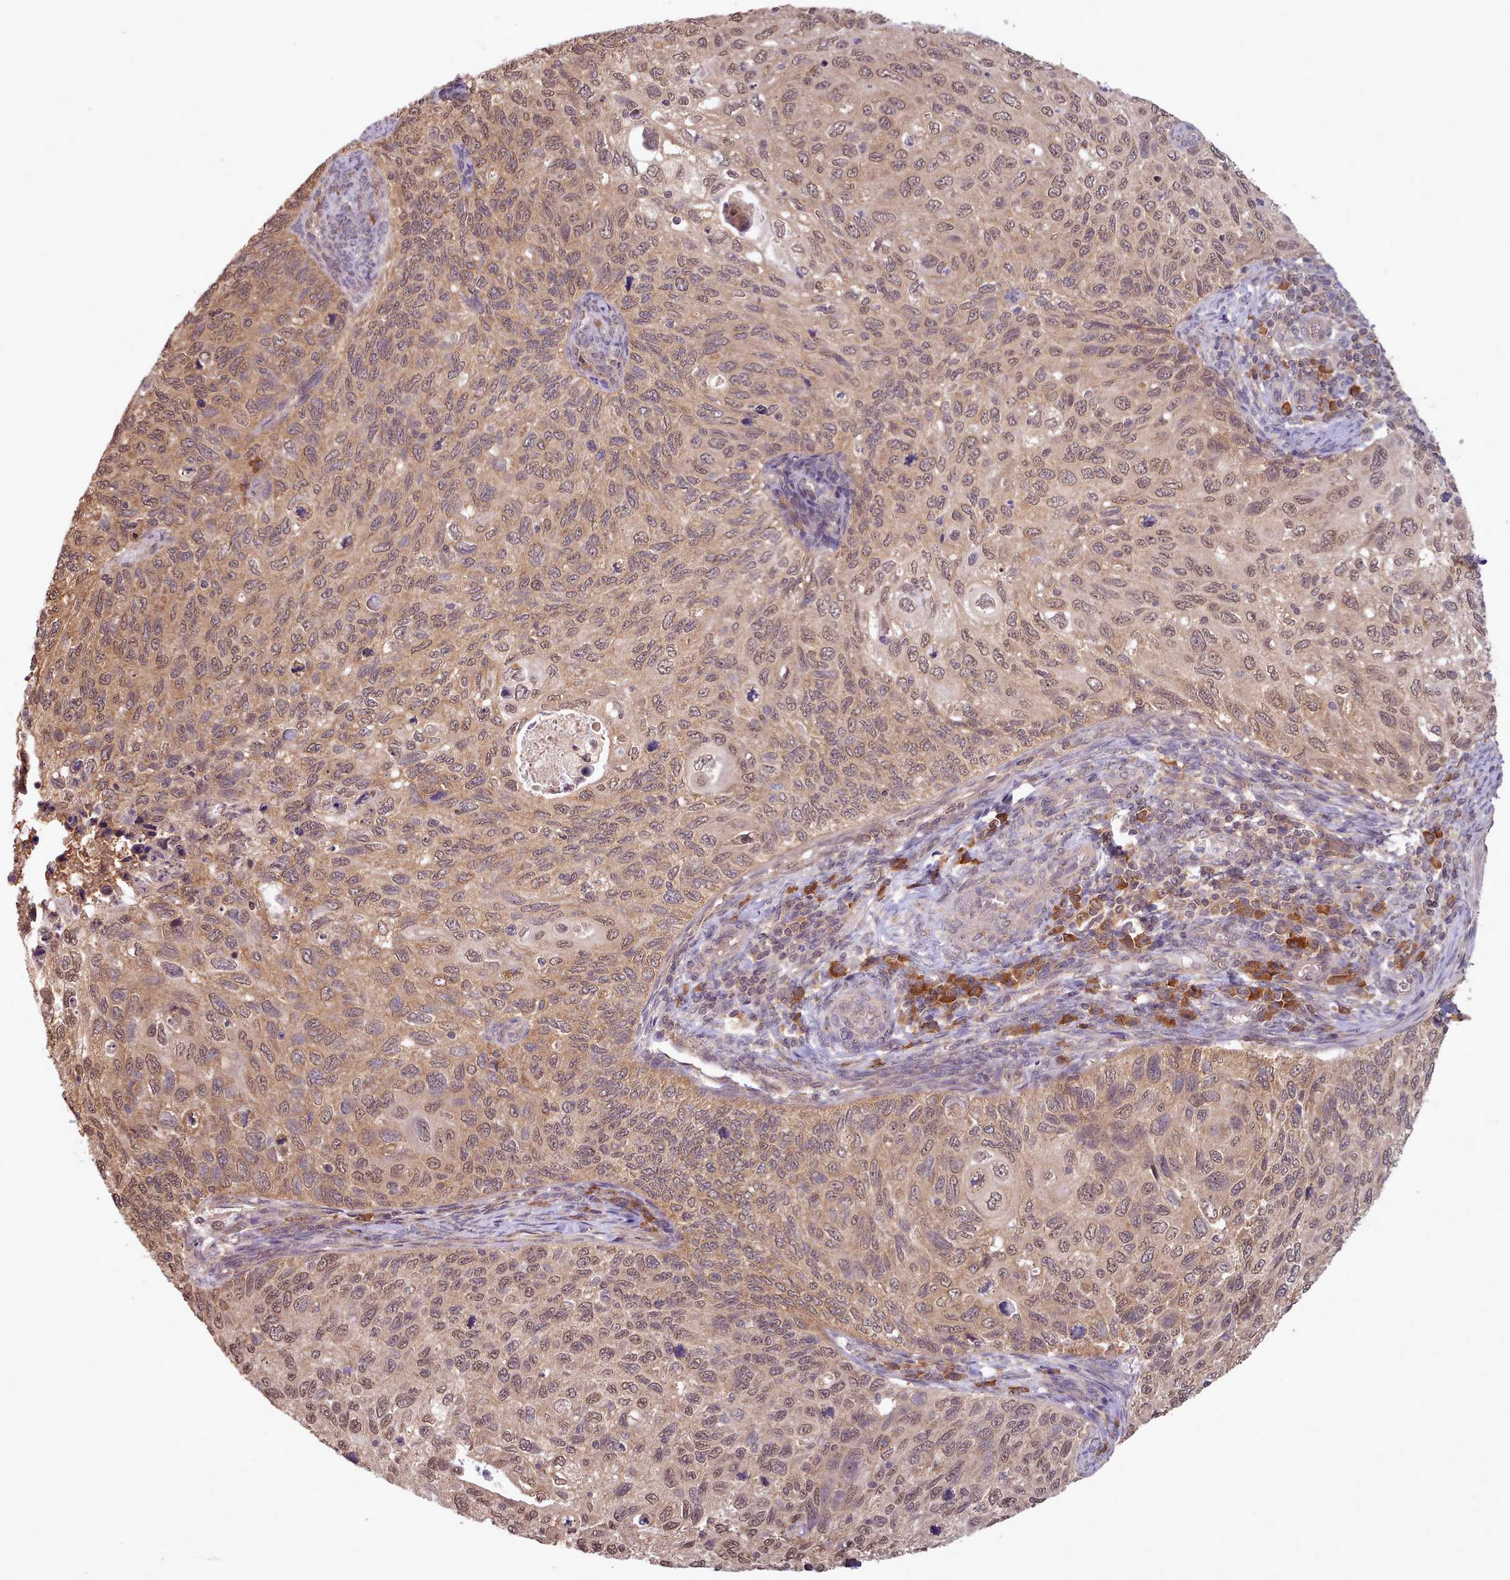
{"staining": {"intensity": "moderate", "quantity": ">75%", "location": "cytoplasmic/membranous,nuclear"}, "tissue": "cervical cancer", "cell_type": "Tumor cells", "image_type": "cancer", "snomed": [{"axis": "morphology", "description": "Squamous cell carcinoma, NOS"}, {"axis": "topography", "description": "Cervix"}], "caption": "Immunohistochemical staining of cervical cancer shows moderate cytoplasmic/membranous and nuclear protein positivity in about >75% of tumor cells. Nuclei are stained in blue.", "gene": "PIP4P1", "patient": {"sex": "female", "age": 70}}